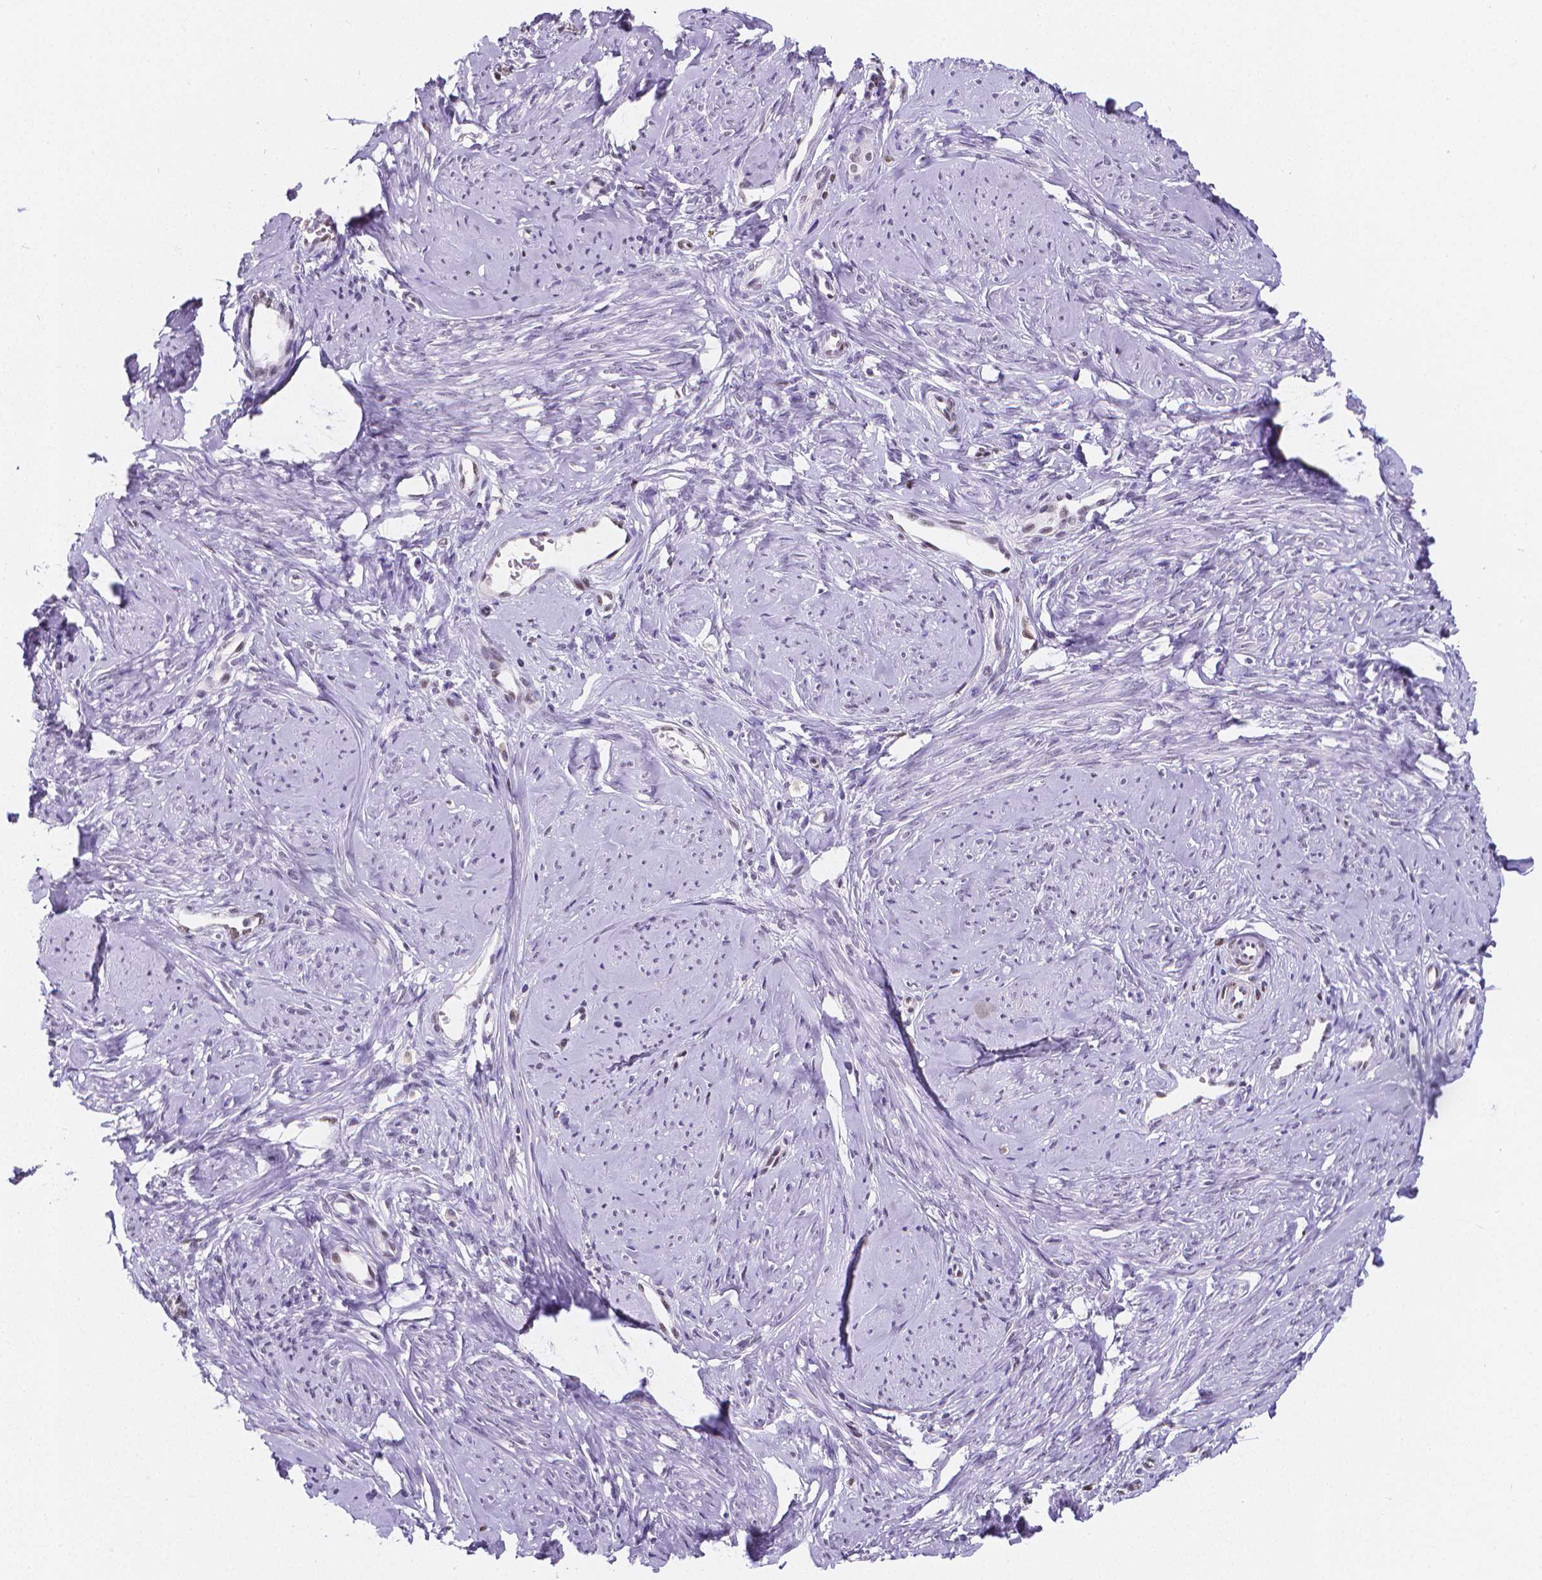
{"staining": {"intensity": "negative", "quantity": "none", "location": "none"}, "tissue": "smooth muscle", "cell_type": "Smooth muscle cells", "image_type": "normal", "snomed": [{"axis": "morphology", "description": "Normal tissue, NOS"}, {"axis": "topography", "description": "Smooth muscle"}], "caption": "IHC histopathology image of unremarkable human smooth muscle stained for a protein (brown), which reveals no expression in smooth muscle cells. (DAB (3,3'-diaminobenzidine) immunohistochemistry (IHC), high magnification).", "gene": "MEF2C", "patient": {"sex": "female", "age": 48}}